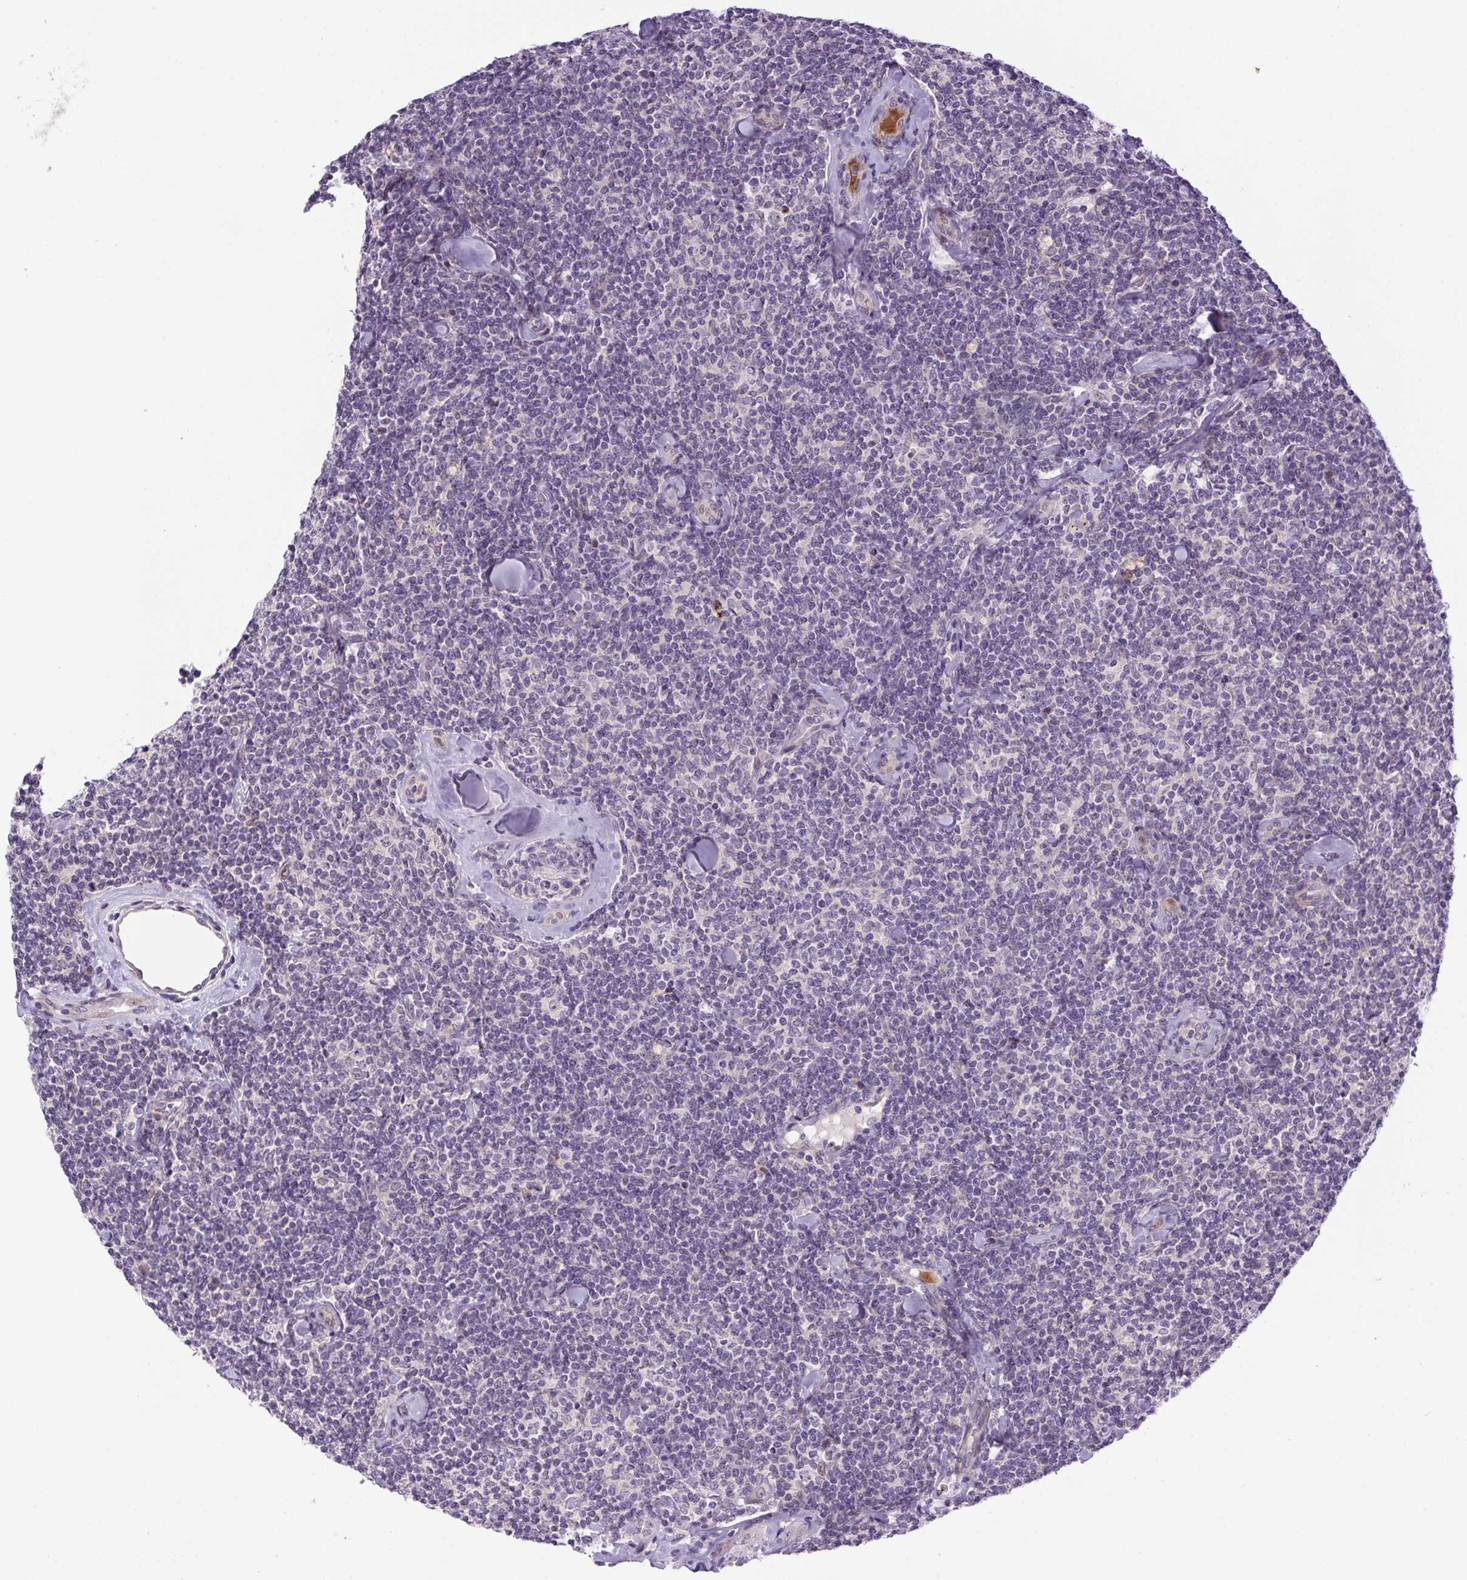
{"staining": {"intensity": "negative", "quantity": "none", "location": "none"}, "tissue": "lymphoma", "cell_type": "Tumor cells", "image_type": "cancer", "snomed": [{"axis": "morphology", "description": "Malignant lymphoma, non-Hodgkin's type, Low grade"}, {"axis": "topography", "description": "Lymph node"}], "caption": "Immunohistochemical staining of human lymphoma exhibits no significant staining in tumor cells. Brightfield microscopy of IHC stained with DAB (brown) and hematoxylin (blue), captured at high magnification.", "gene": "LRRTM1", "patient": {"sex": "female", "age": 56}}